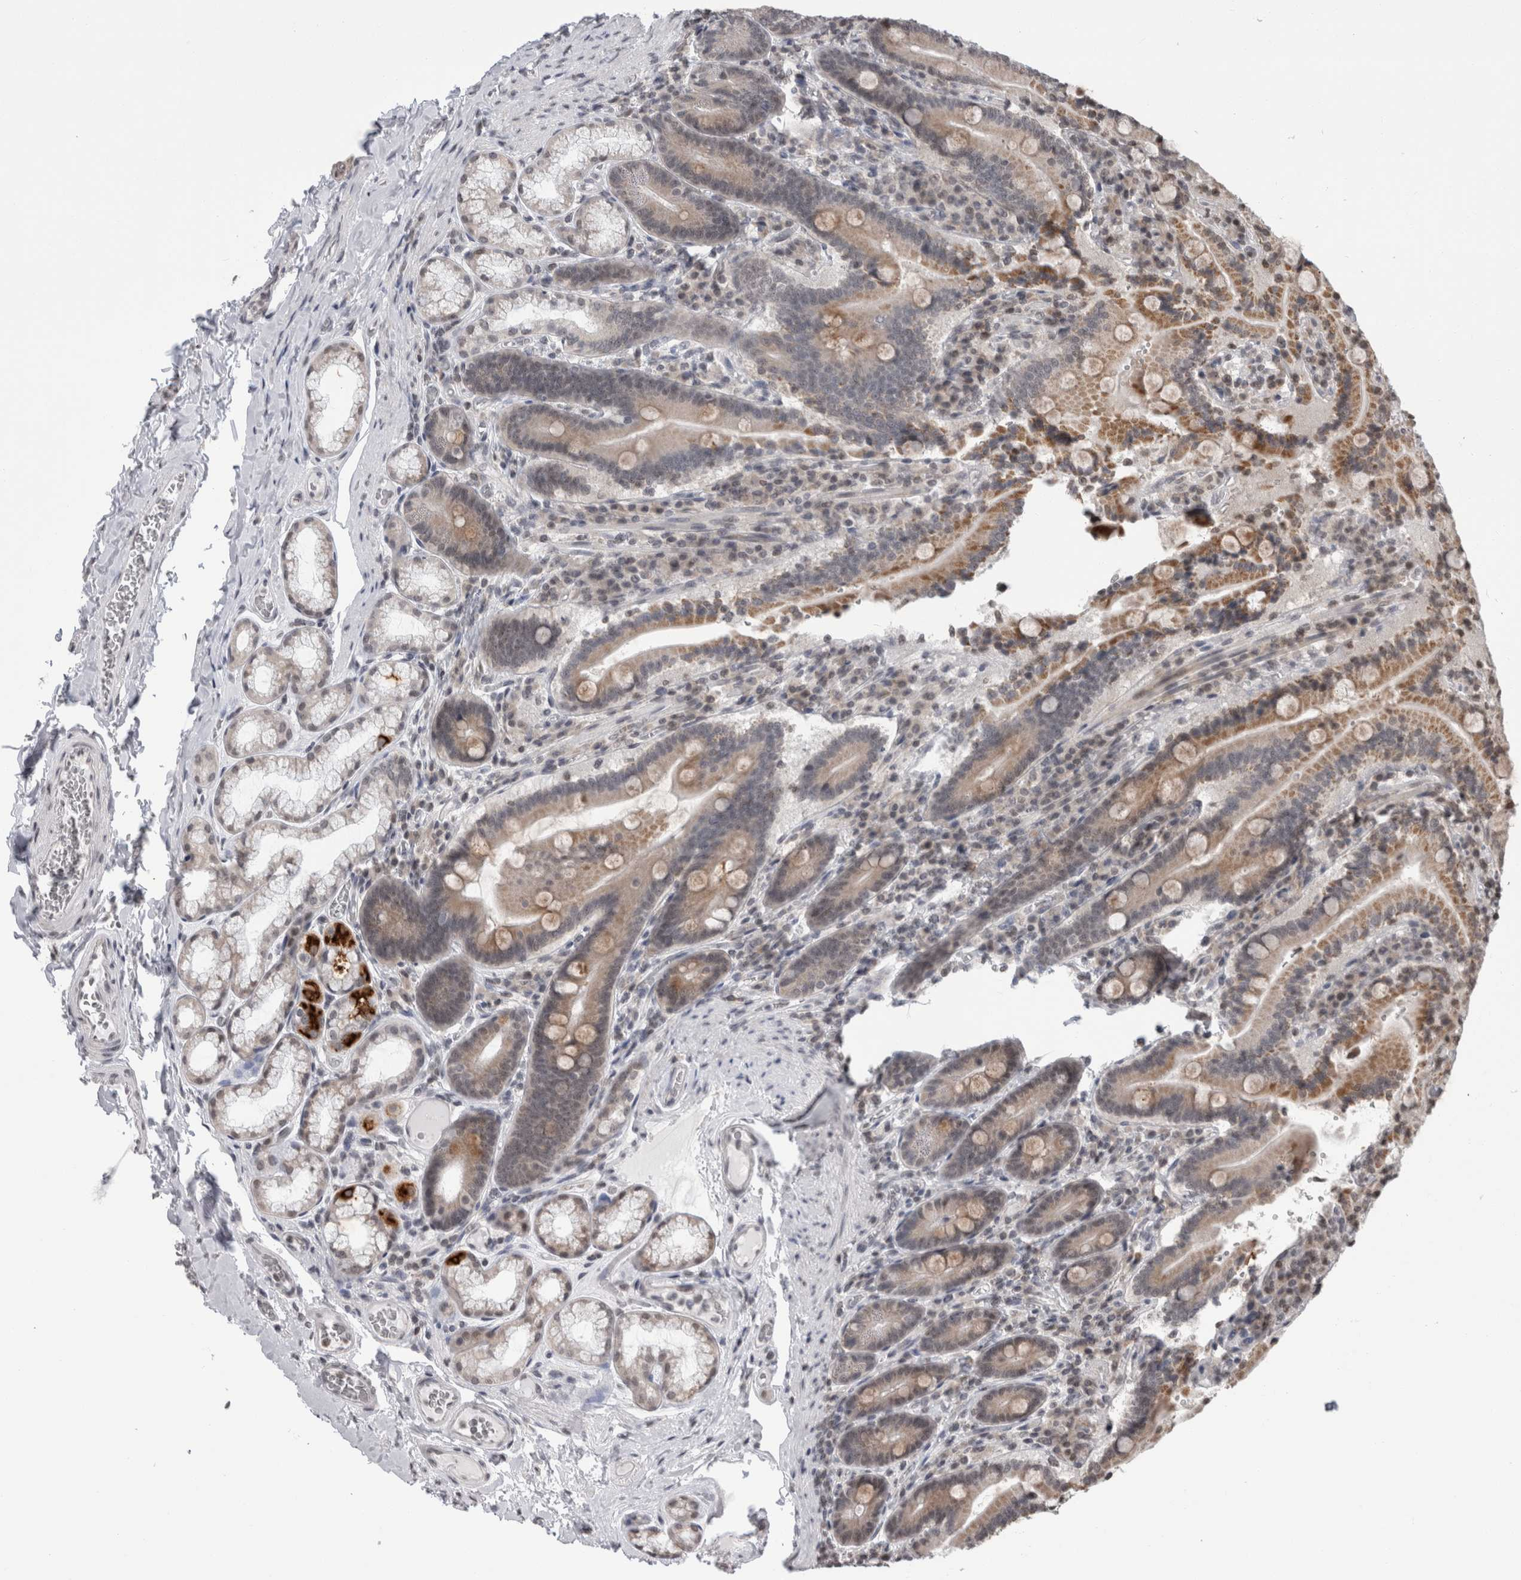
{"staining": {"intensity": "moderate", "quantity": ">75%", "location": "cytoplasmic/membranous"}, "tissue": "duodenum", "cell_type": "Glandular cells", "image_type": "normal", "snomed": [{"axis": "morphology", "description": "Normal tissue, NOS"}, {"axis": "topography", "description": "Duodenum"}], "caption": "Glandular cells show medium levels of moderate cytoplasmic/membranous positivity in about >75% of cells in benign human duodenum.", "gene": "ZBTB11", "patient": {"sex": "female", "age": 62}}